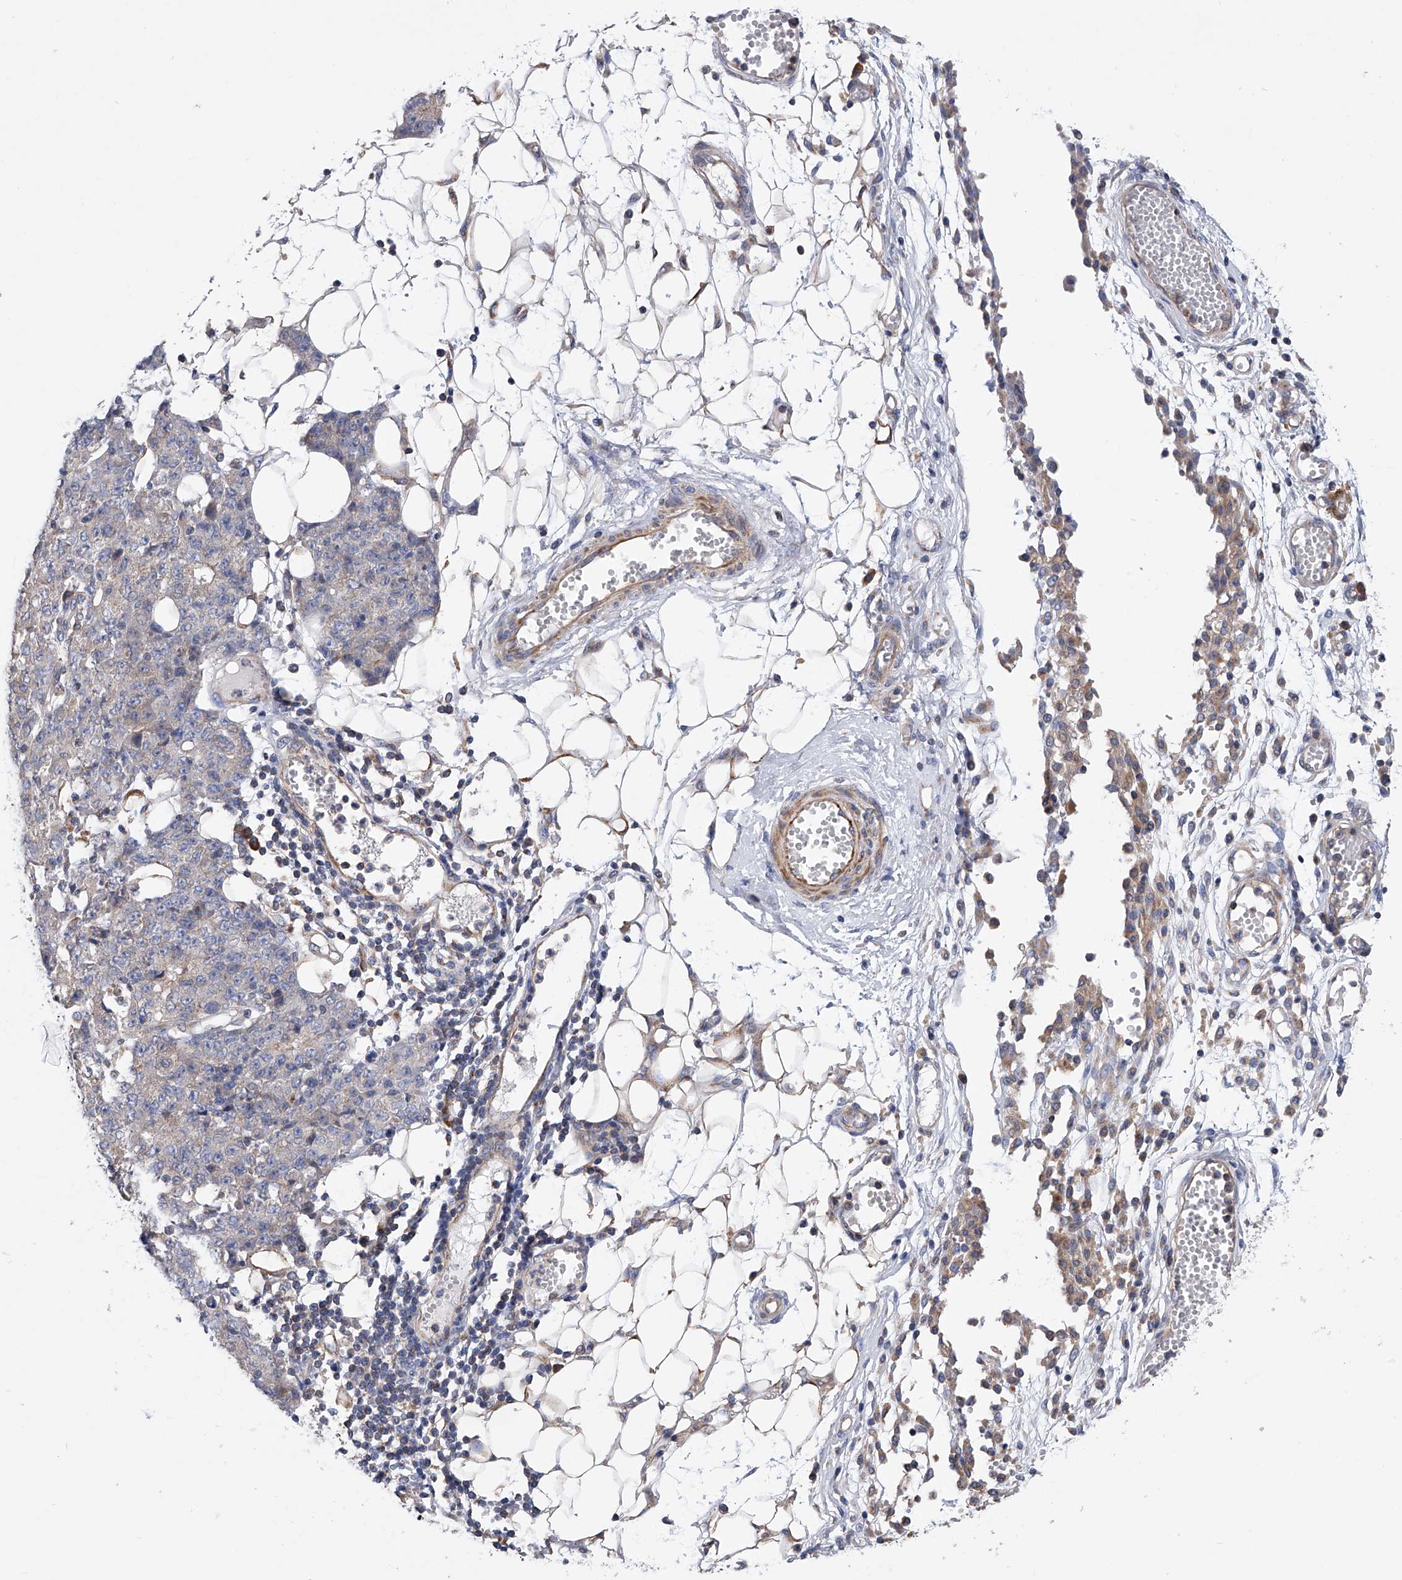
{"staining": {"intensity": "weak", "quantity": "<25%", "location": "cytoplasmic/membranous"}, "tissue": "ovarian cancer", "cell_type": "Tumor cells", "image_type": "cancer", "snomed": [{"axis": "morphology", "description": "Carcinoma, endometroid"}, {"axis": "topography", "description": "Ovary"}], "caption": "Tumor cells show no significant staining in ovarian cancer (endometroid carcinoma). (DAB (3,3'-diaminobenzidine) IHC, high magnification).", "gene": "MLYCD", "patient": {"sex": "female", "age": 42}}